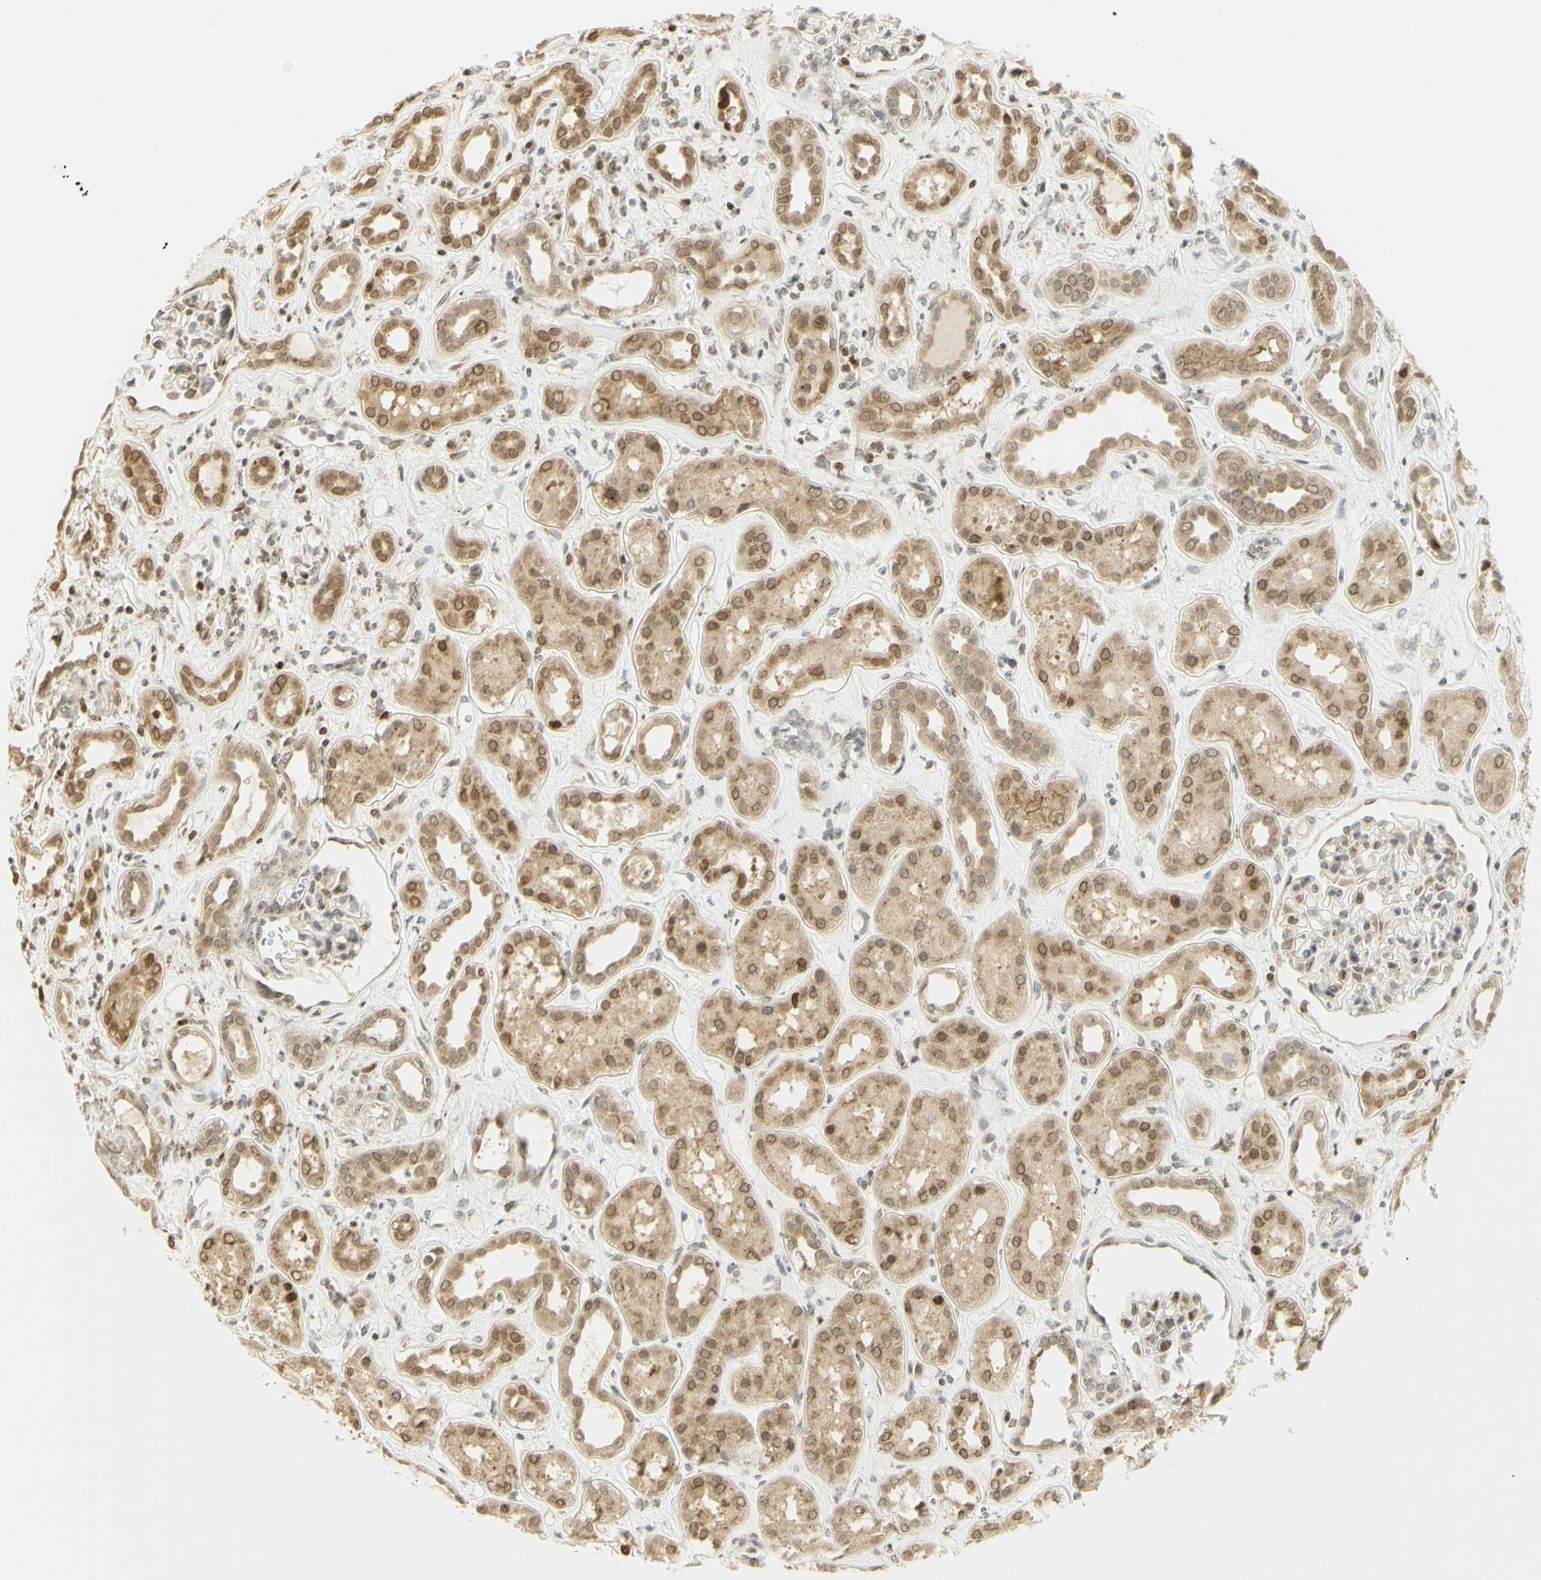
{"staining": {"intensity": "weak", "quantity": "<25%", "location": "nuclear"}, "tissue": "kidney", "cell_type": "Cells in glomeruli", "image_type": "normal", "snomed": [{"axis": "morphology", "description": "Normal tissue, NOS"}, {"axis": "topography", "description": "Kidney"}], "caption": "This histopathology image is of benign kidney stained with immunohistochemistry (IHC) to label a protein in brown with the nuclei are counter-stained blue. There is no staining in cells in glomeruli.", "gene": "KIF11", "patient": {"sex": "male", "age": 59}}